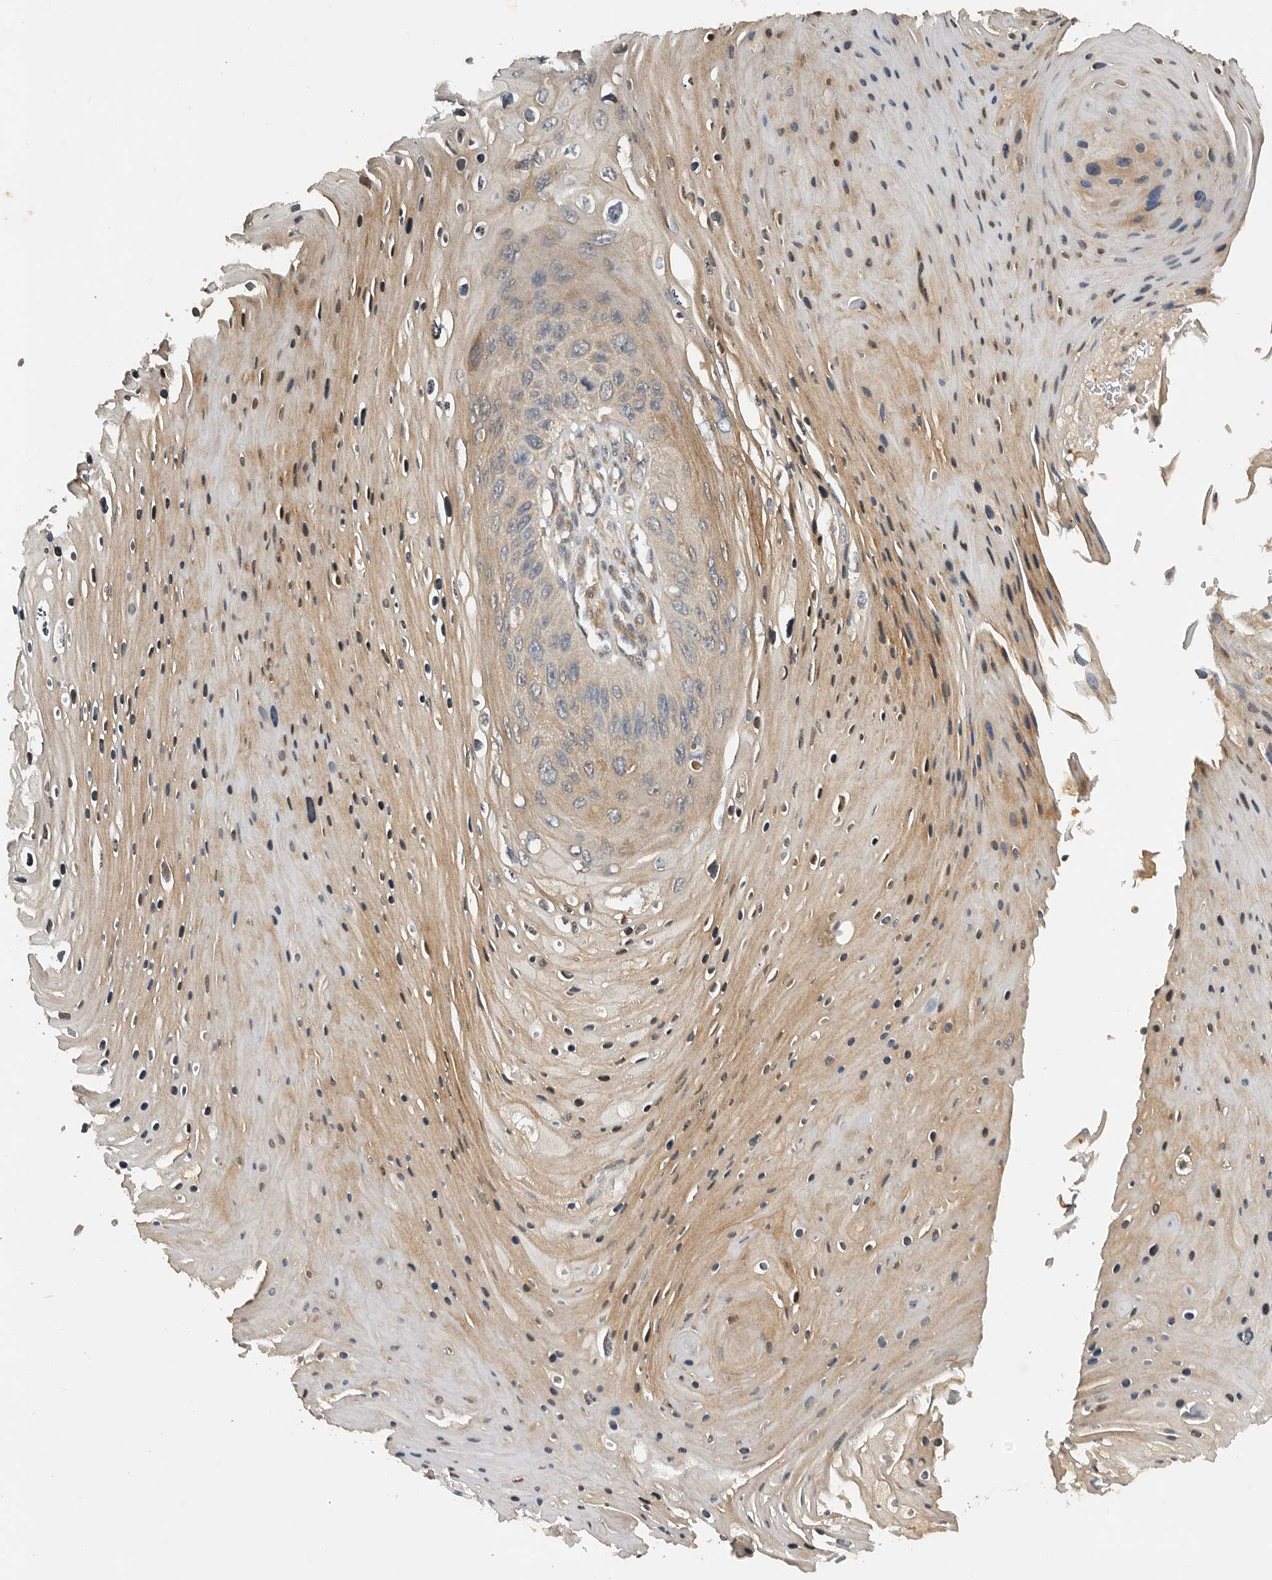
{"staining": {"intensity": "moderate", "quantity": ">75%", "location": "cytoplasmic/membranous"}, "tissue": "skin cancer", "cell_type": "Tumor cells", "image_type": "cancer", "snomed": [{"axis": "morphology", "description": "Squamous cell carcinoma, NOS"}, {"axis": "topography", "description": "Skin"}], "caption": "An image showing moderate cytoplasmic/membranous expression in about >75% of tumor cells in squamous cell carcinoma (skin), as visualized by brown immunohistochemical staining.", "gene": "RNF157", "patient": {"sex": "female", "age": 88}}